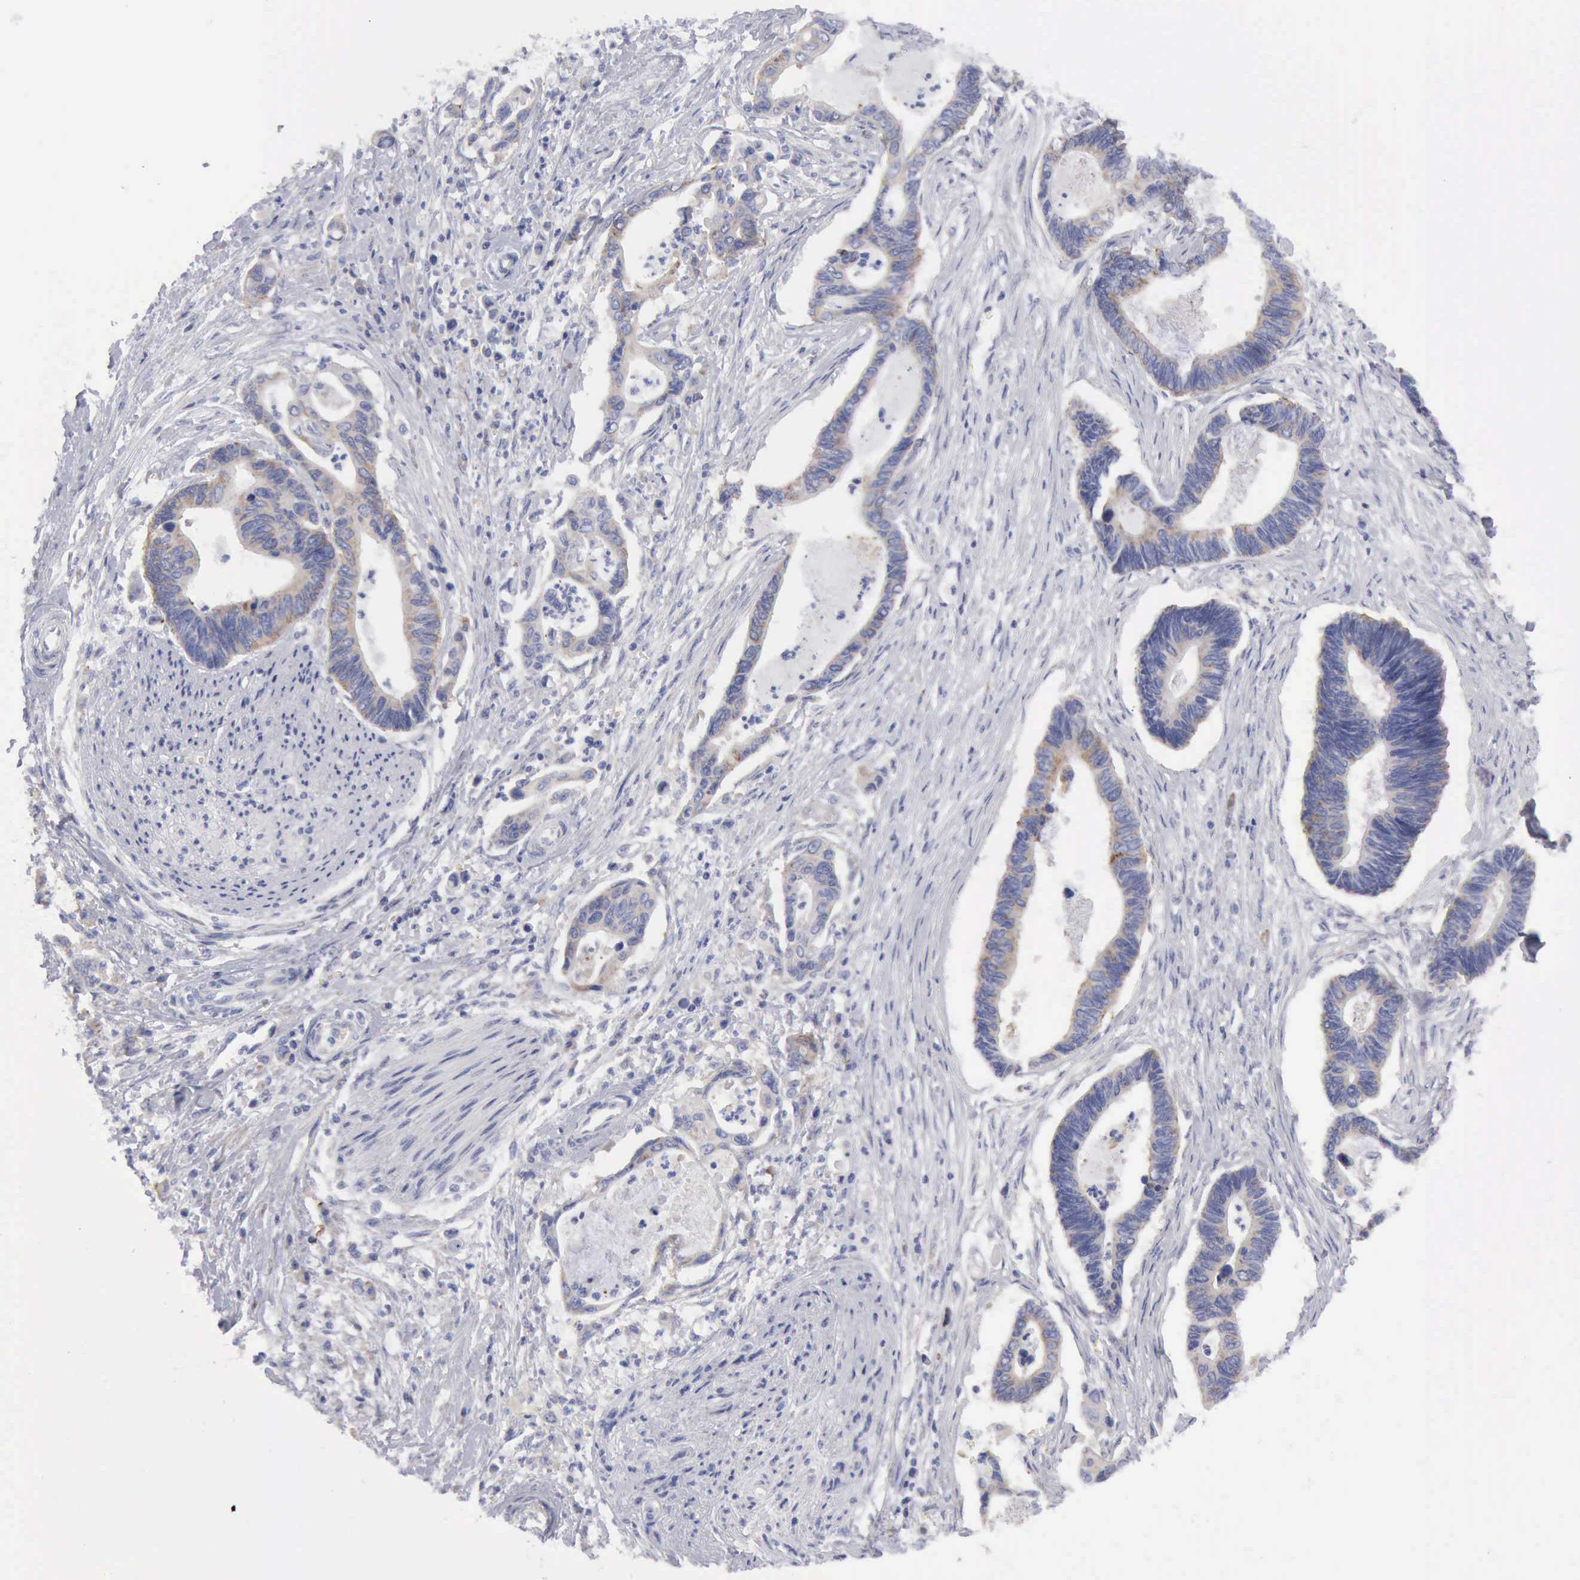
{"staining": {"intensity": "weak", "quantity": "25%-75%", "location": "cytoplasmic/membranous"}, "tissue": "pancreatic cancer", "cell_type": "Tumor cells", "image_type": "cancer", "snomed": [{"axis": "morphology", "description": "Adenocarcinoma, NOS"}, {"axis": "topography", "description": "Pancreas"}], "caption": "IHC of human pancreatic adenocarcinoma demonstrates low levels of weak cytoplasmic/membranous staining in approximately 25%-75% of tumor cells. The staining is performed using DAB brown chromogen to label protein expression. The nuclei are counter-stained blue using hematoxylin.", "gene": "TXLNG", "patient": {"sex": "female", "age": 70}}